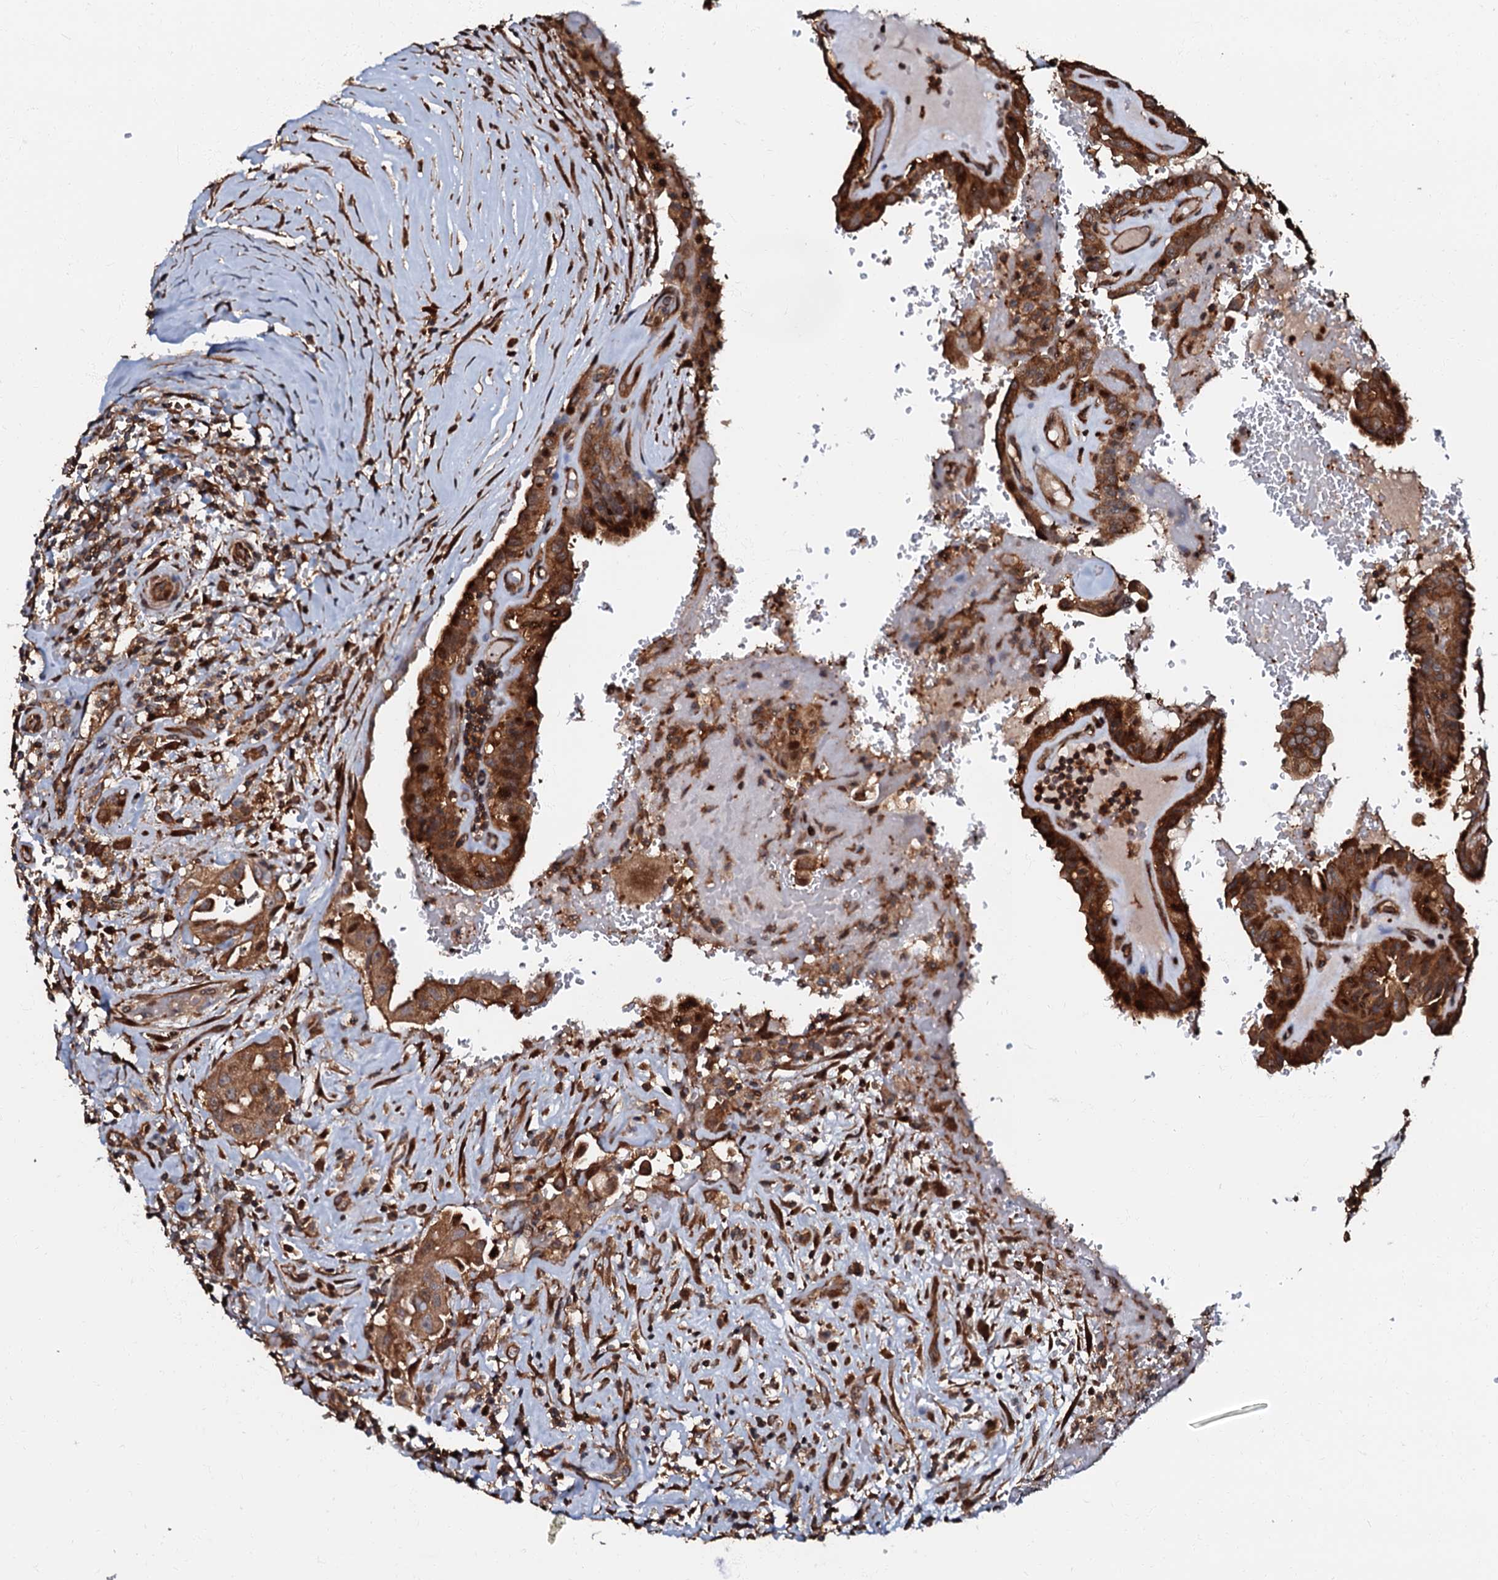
{"staining": {"intensity": "strong", "quantity": ">75%", "location": "cytoplasmic/membranous"}, "tissue": "thyroid cancer", "cell_type": "Tumor cells", "image_type": "cancer", "snomed": [{"axis": "morphology", "description": "Papillary adenocarcinoma, NOS"}, {"axis": "topography", "description": "Thyroid gland"}], "caption": "Immunohistochemistry (IHC) histopathology image of thyroid cancer (papillary adenocarcinoma) stained for a protein (brown), which shows high levels of strong cytoplasmic/membranous expression in about >75% of tumor cells.", "gene": "OSBP", "patient": {"sex": "male", "age": 77}}